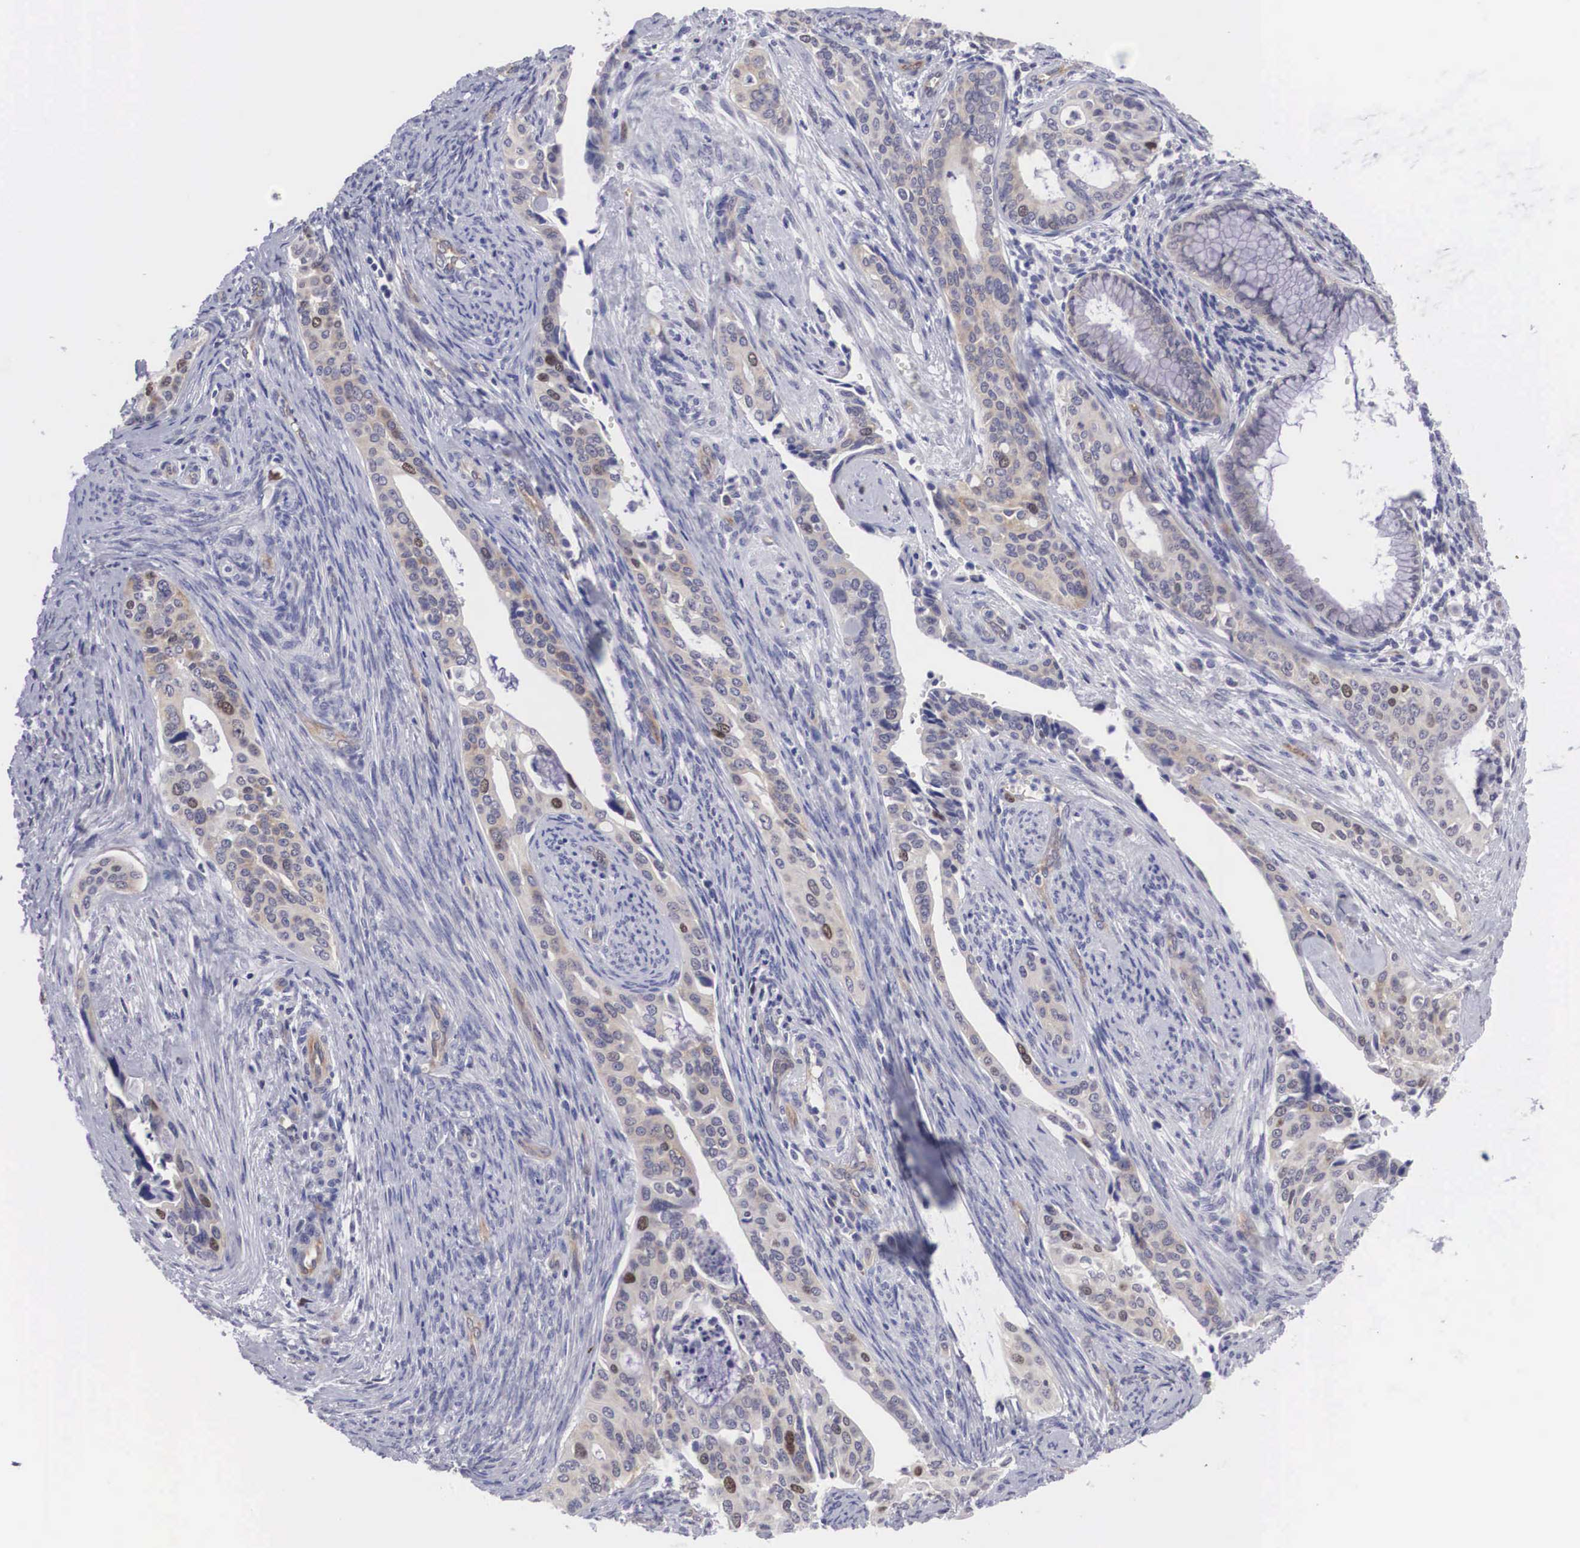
{"staining": {"intensity": "moderate", "quantity": "<25%", "location": "nuclear"}, "tissue": "cervical cancer", "cell_type": "Tumor cells", "image_type": "cancer", "snomed": [{"axis": "morphology", "description": "Squamous cell carcinoma, NOS"}, {"axis": "topography", "description": "Cervix"}], "caption": "Moderate nuclear protein positivity is identified in approximately <25% of tumor cells in squamous cell carcinoma (cervical).", "gene": "MAST4", "patient": {"sex": "female", "age": 34}}